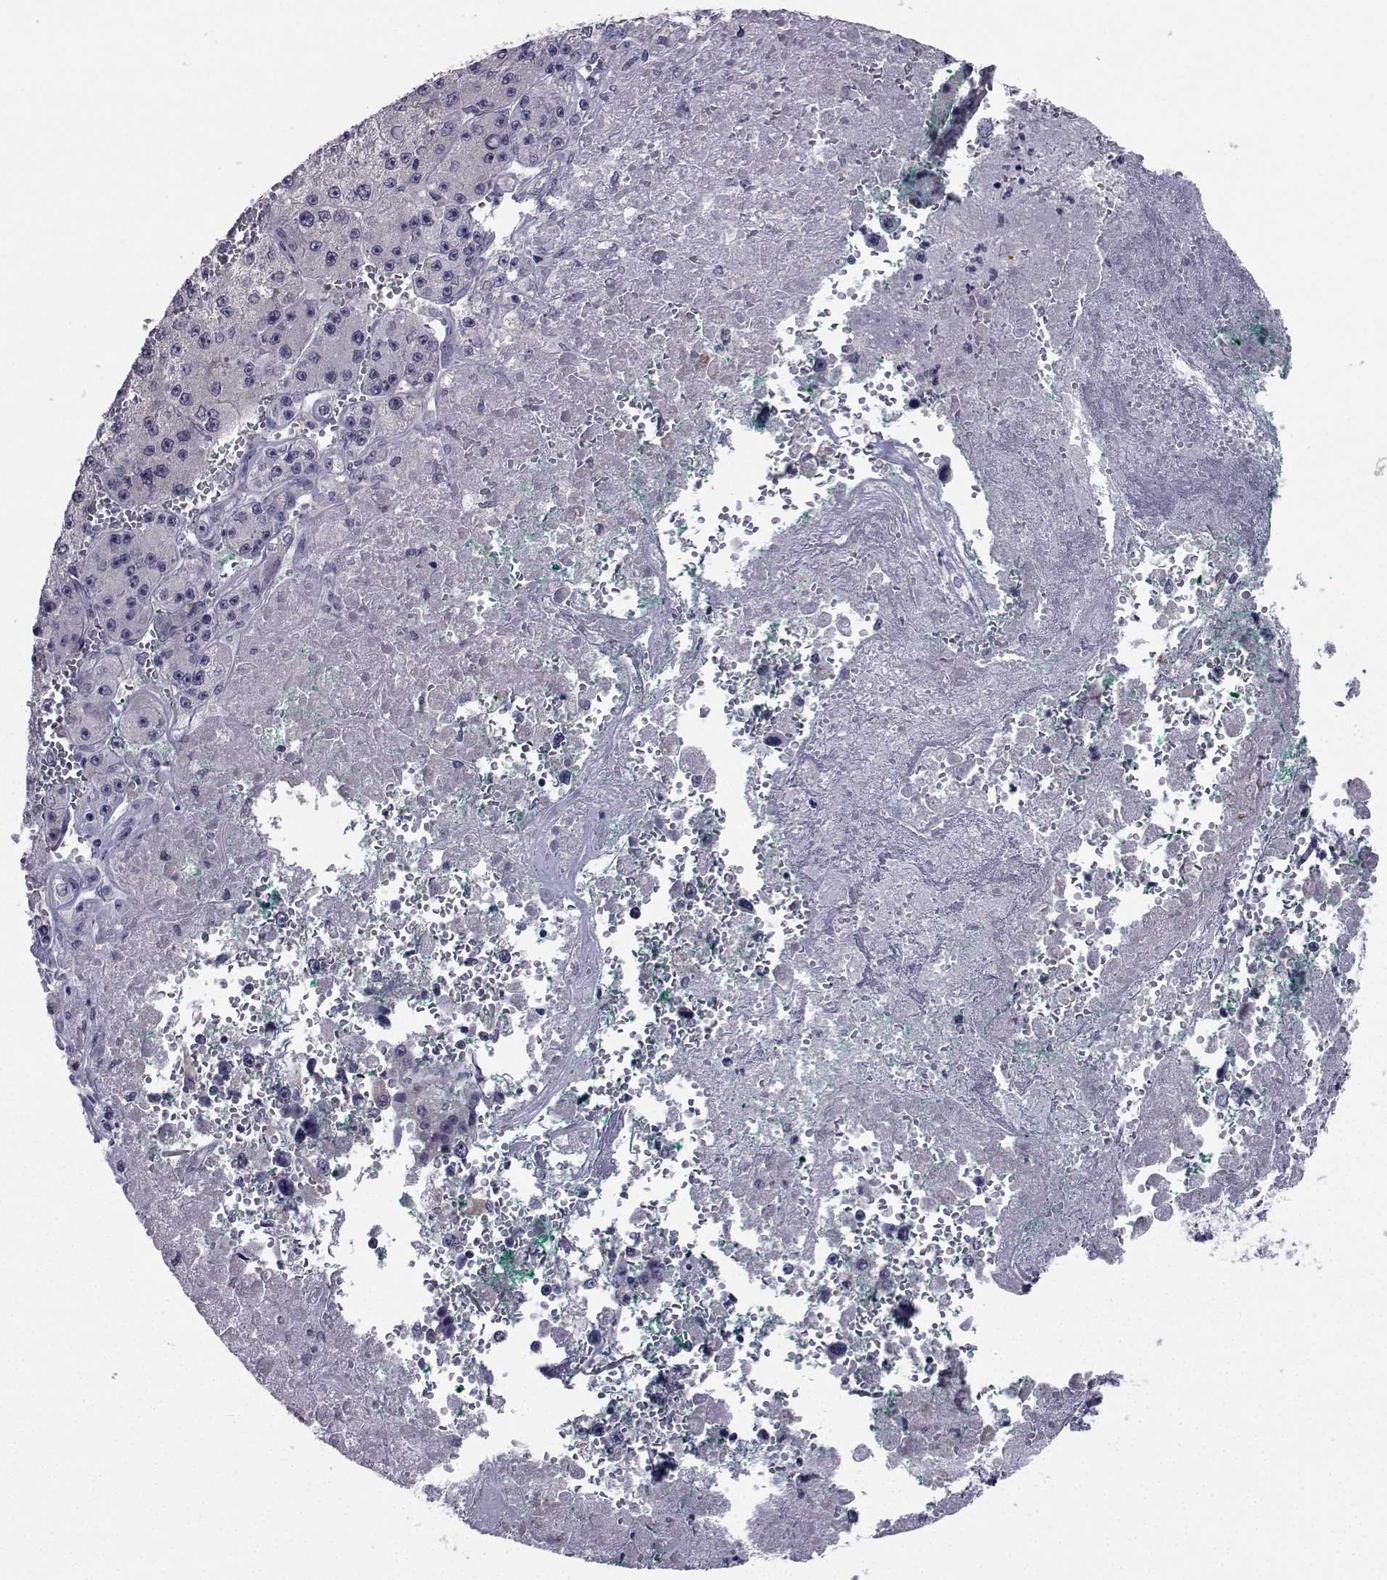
{"staining": {"intensity": "negative", "quantity": "none", "location": "none"}, "tissue": "liver cancer", "cell_type": "Tumor cells", "image_type": "cancer", "snomed": [{"axis": "morphology", "description": "Carcinoma, Hepatocellular, NOS"}, {"axis": "topography", "description": "Liver"}], "caption": "Immunohistochemical staining of human liver cancer shows no significant staining in tumor cells. The staining was performed using DAB (3,3'-diaminobenzidine) to visualize the protein expression in brown, while the nuclei were stained in blue with hematoxylin (Magnification: 20x).", "gene": "CHRNA1", "patient": {"sex": "female", "age": 73}}